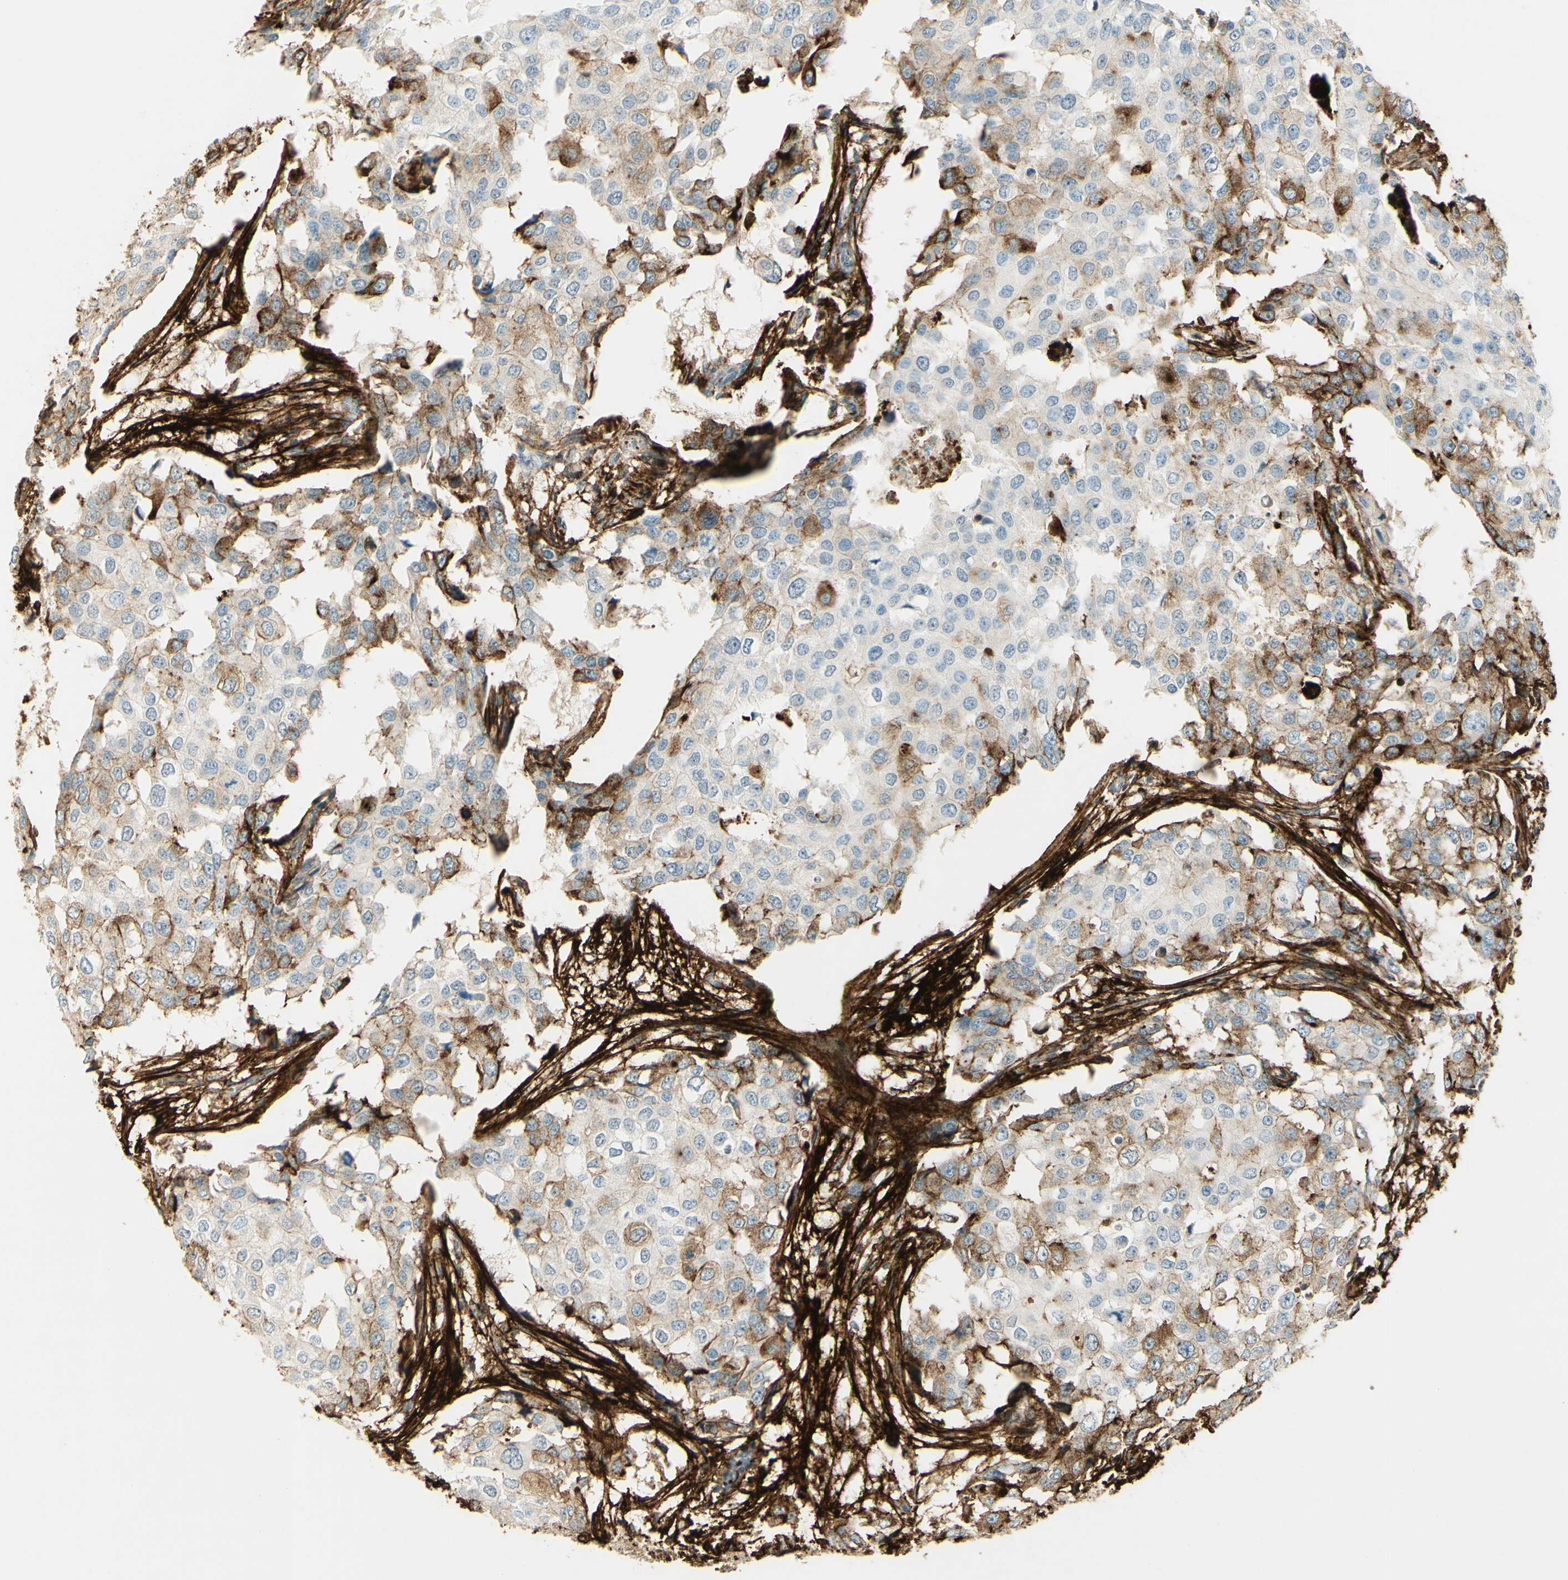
{"staining": {"intensity": "moderate", "quantity": "25%-75%", "location": "cytoplasmic/membranous"}, "tissue": "breast cancer", "cell_type": "Tumor cells", "image_type": "cancer", "snomed": [{"axis": "morphology", "description": "Duct carcinoma"}, {"axis": "topography", "description": "Breast"}], "caption": "A high-resolution histopathology image shows immunohistochemistry staining of intraductal carcinoma (breast), which exhibits moderate cytoplasmic/membranous staining in approximately 25%-75% of tumor cells.", "gene": "TNN", "patient": {"sex": "female", "age": 27}}